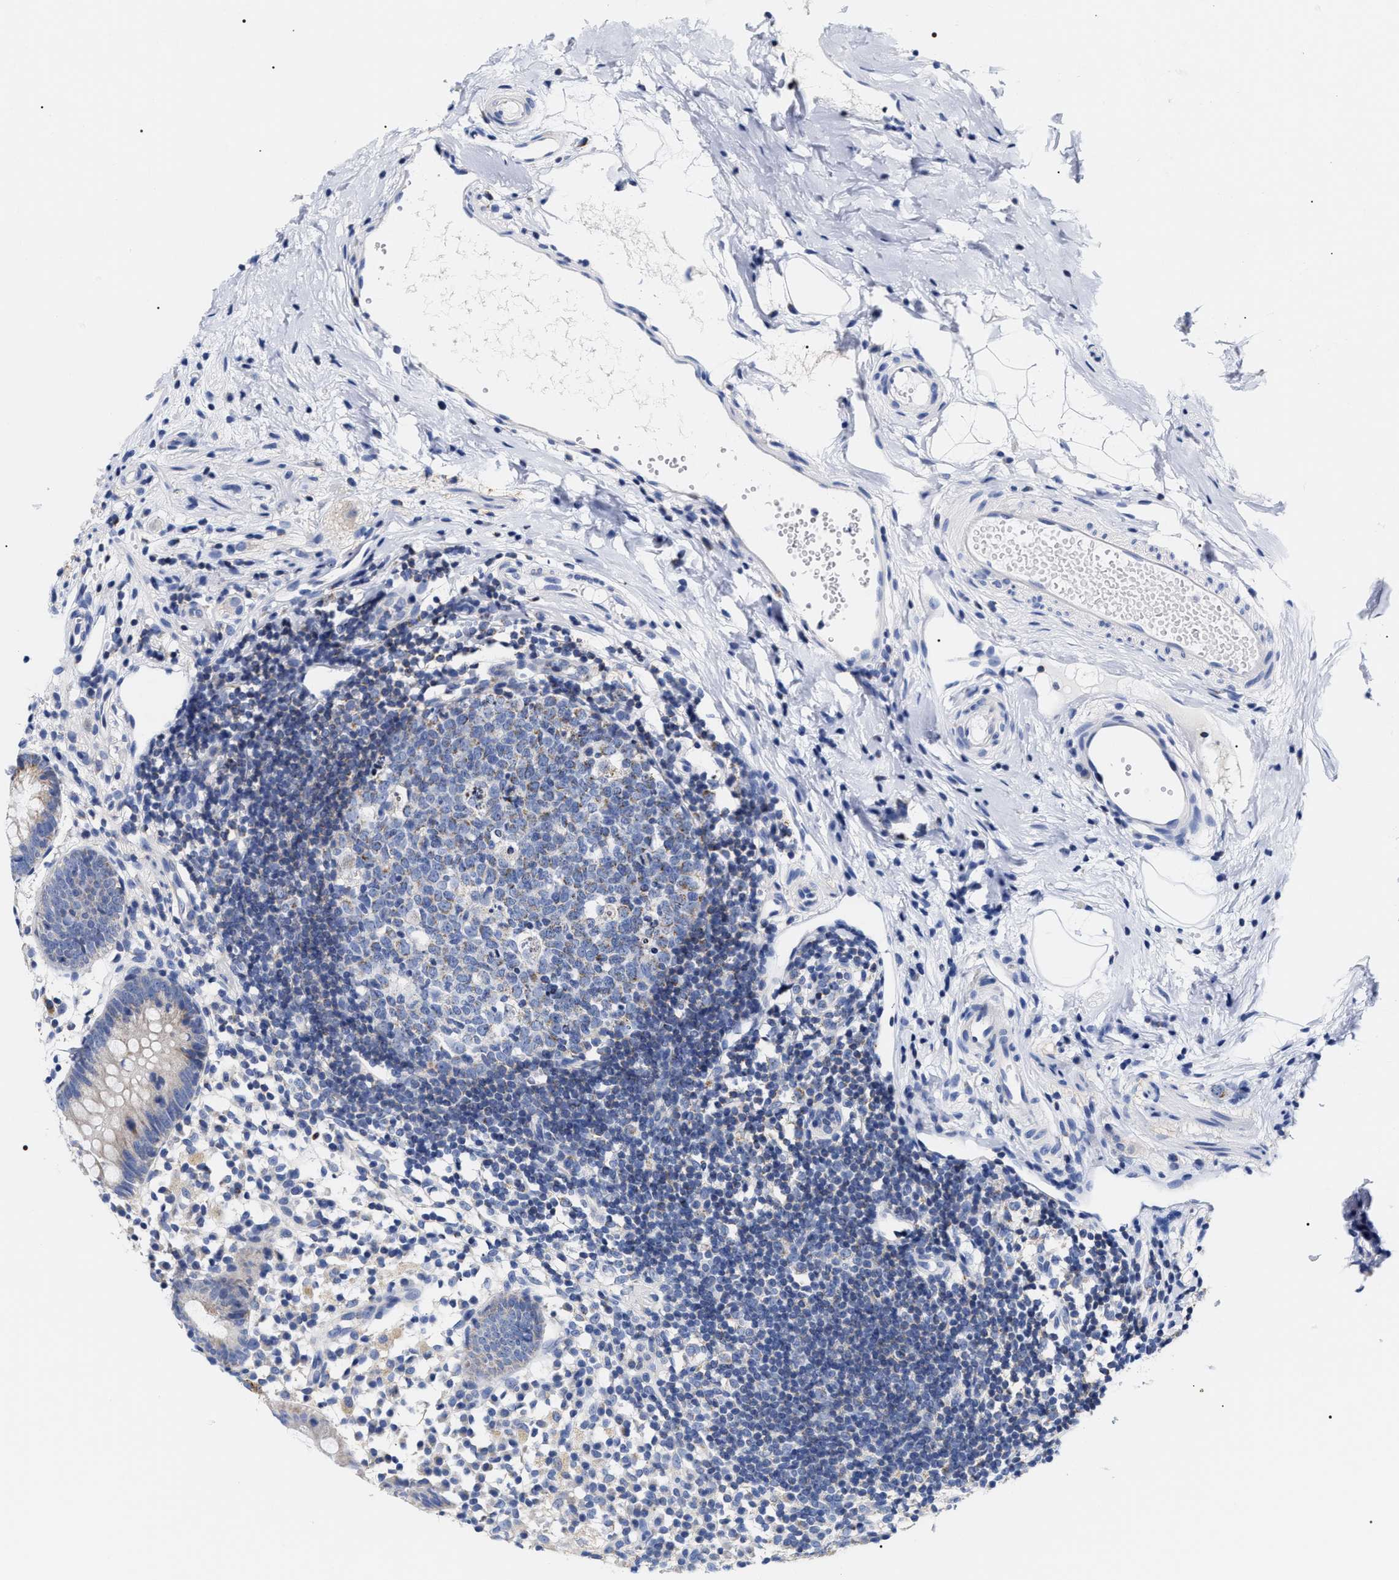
{"staining": {"intensity": "moderate", "quantity": "25%-75%", "location": "cytoplasmic/membranous"}, "tissue": "appendix", "cell_type": "Glandular cells", "image_type": "normal", "snomed": [{"axis": "morphology", "description": "Normal tissue, NOS"}, {"axis": "topography", "description": "Appendix"}], "caption": "High-power microscopy captured an IHC micrograph of normal appendix, revealing moderate cytoplasmic/membranous expression in about 25%-75% of glandular cells. Immunohistochemistry stains the protein in brown and the nuclei are stained blue.", "gene": "COG5", "patient": {"sex": "female", "age": 20}}